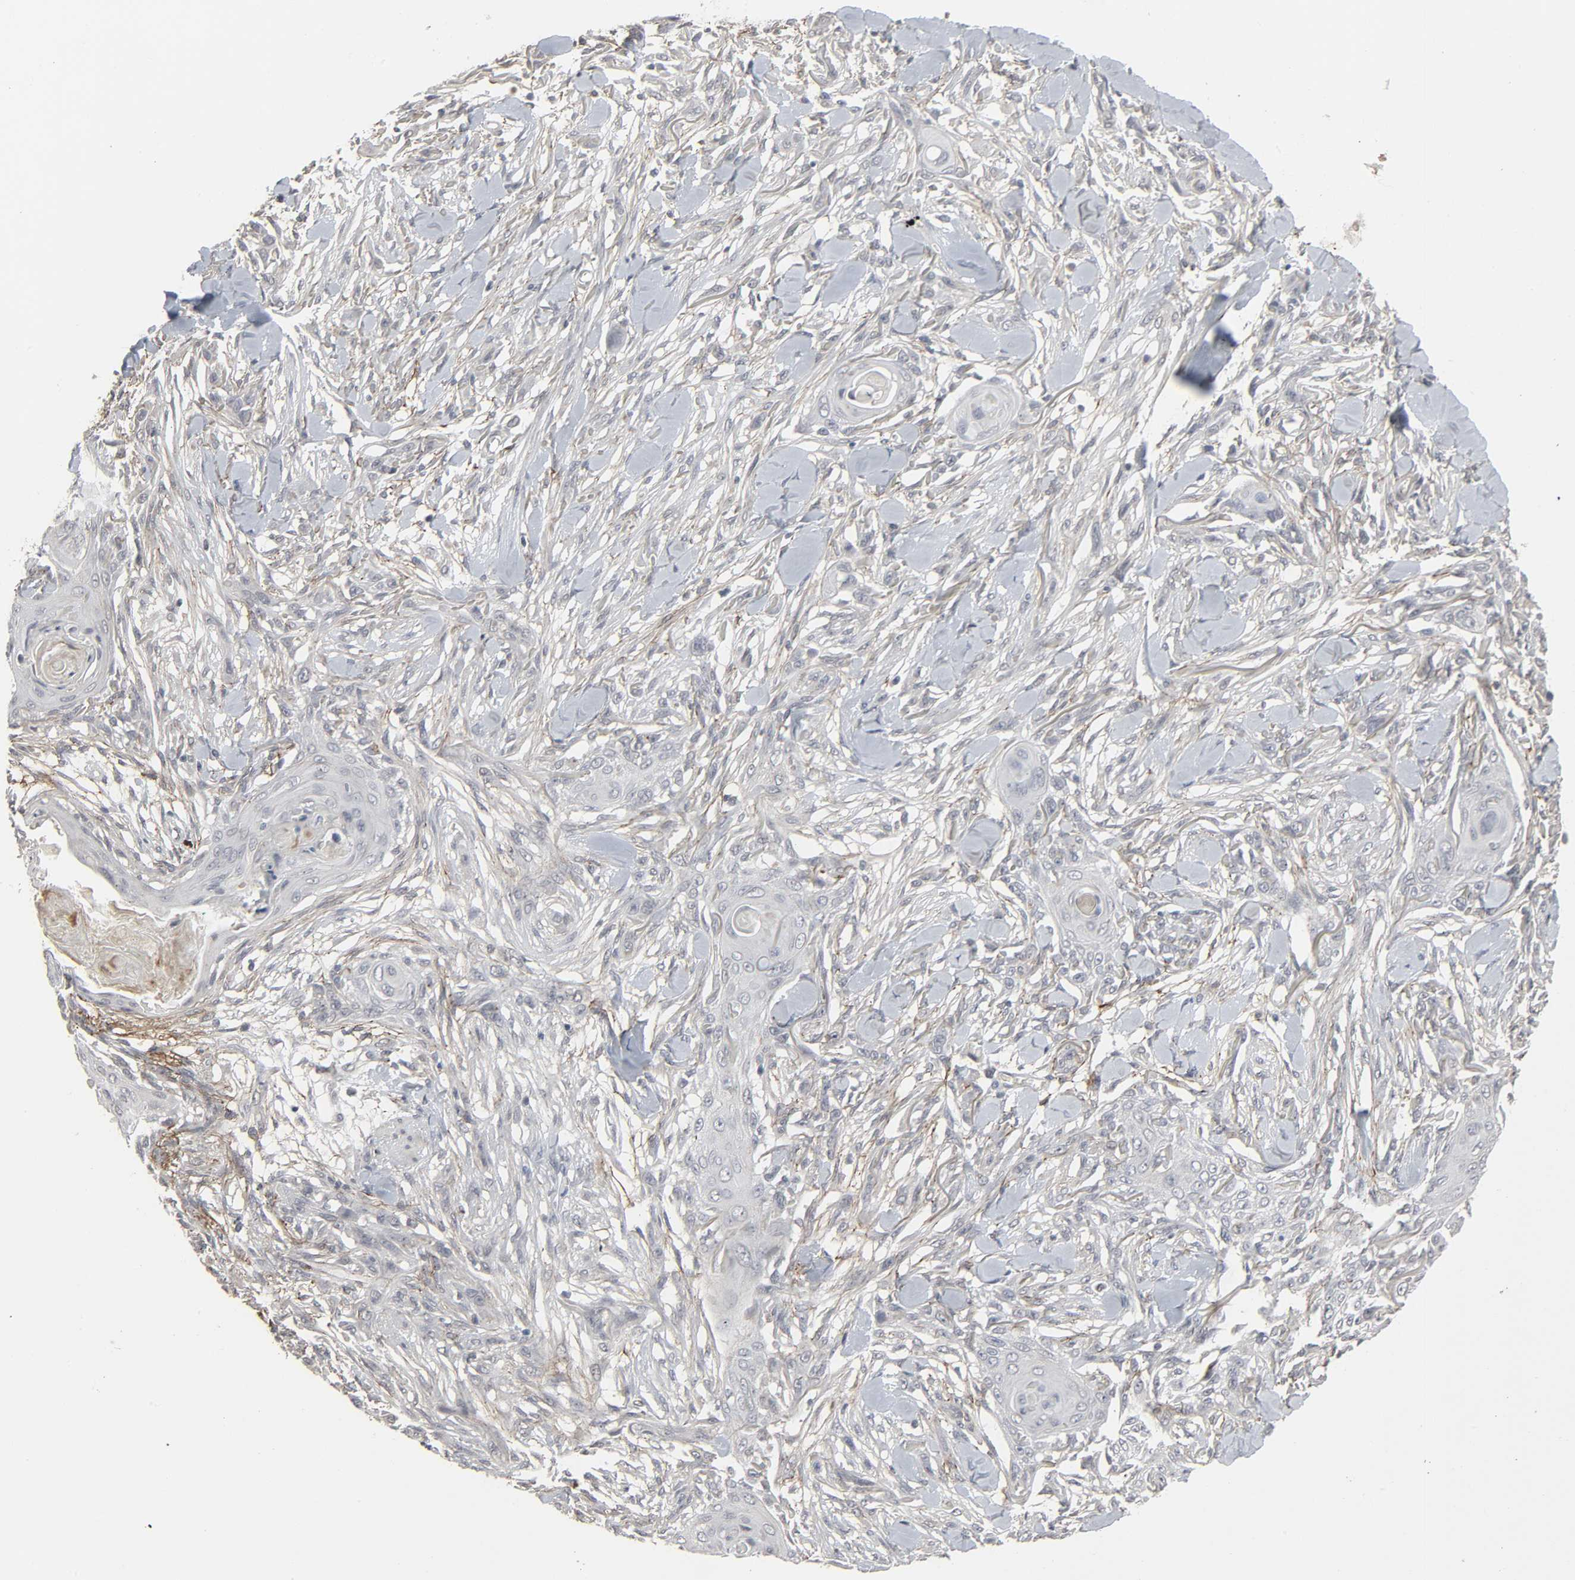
{"staining": {"intensity": "negative", "quantity": "none", "location": "none"}, "tissue": "skin cancer", "cell_type": "Tumor cells", "image_type": "cancer", "snomed": [{"axis": "morphology", "description": "Squamous cell carcinoma, NOS"}, {"axis": "topography", "description": "Skin"}], "caption": "Tumor cells show no significant protein staining in skin squamous cell carcinoma.", "gene": "ZNF222", "patient": {"sex": "female", "age": 59}}